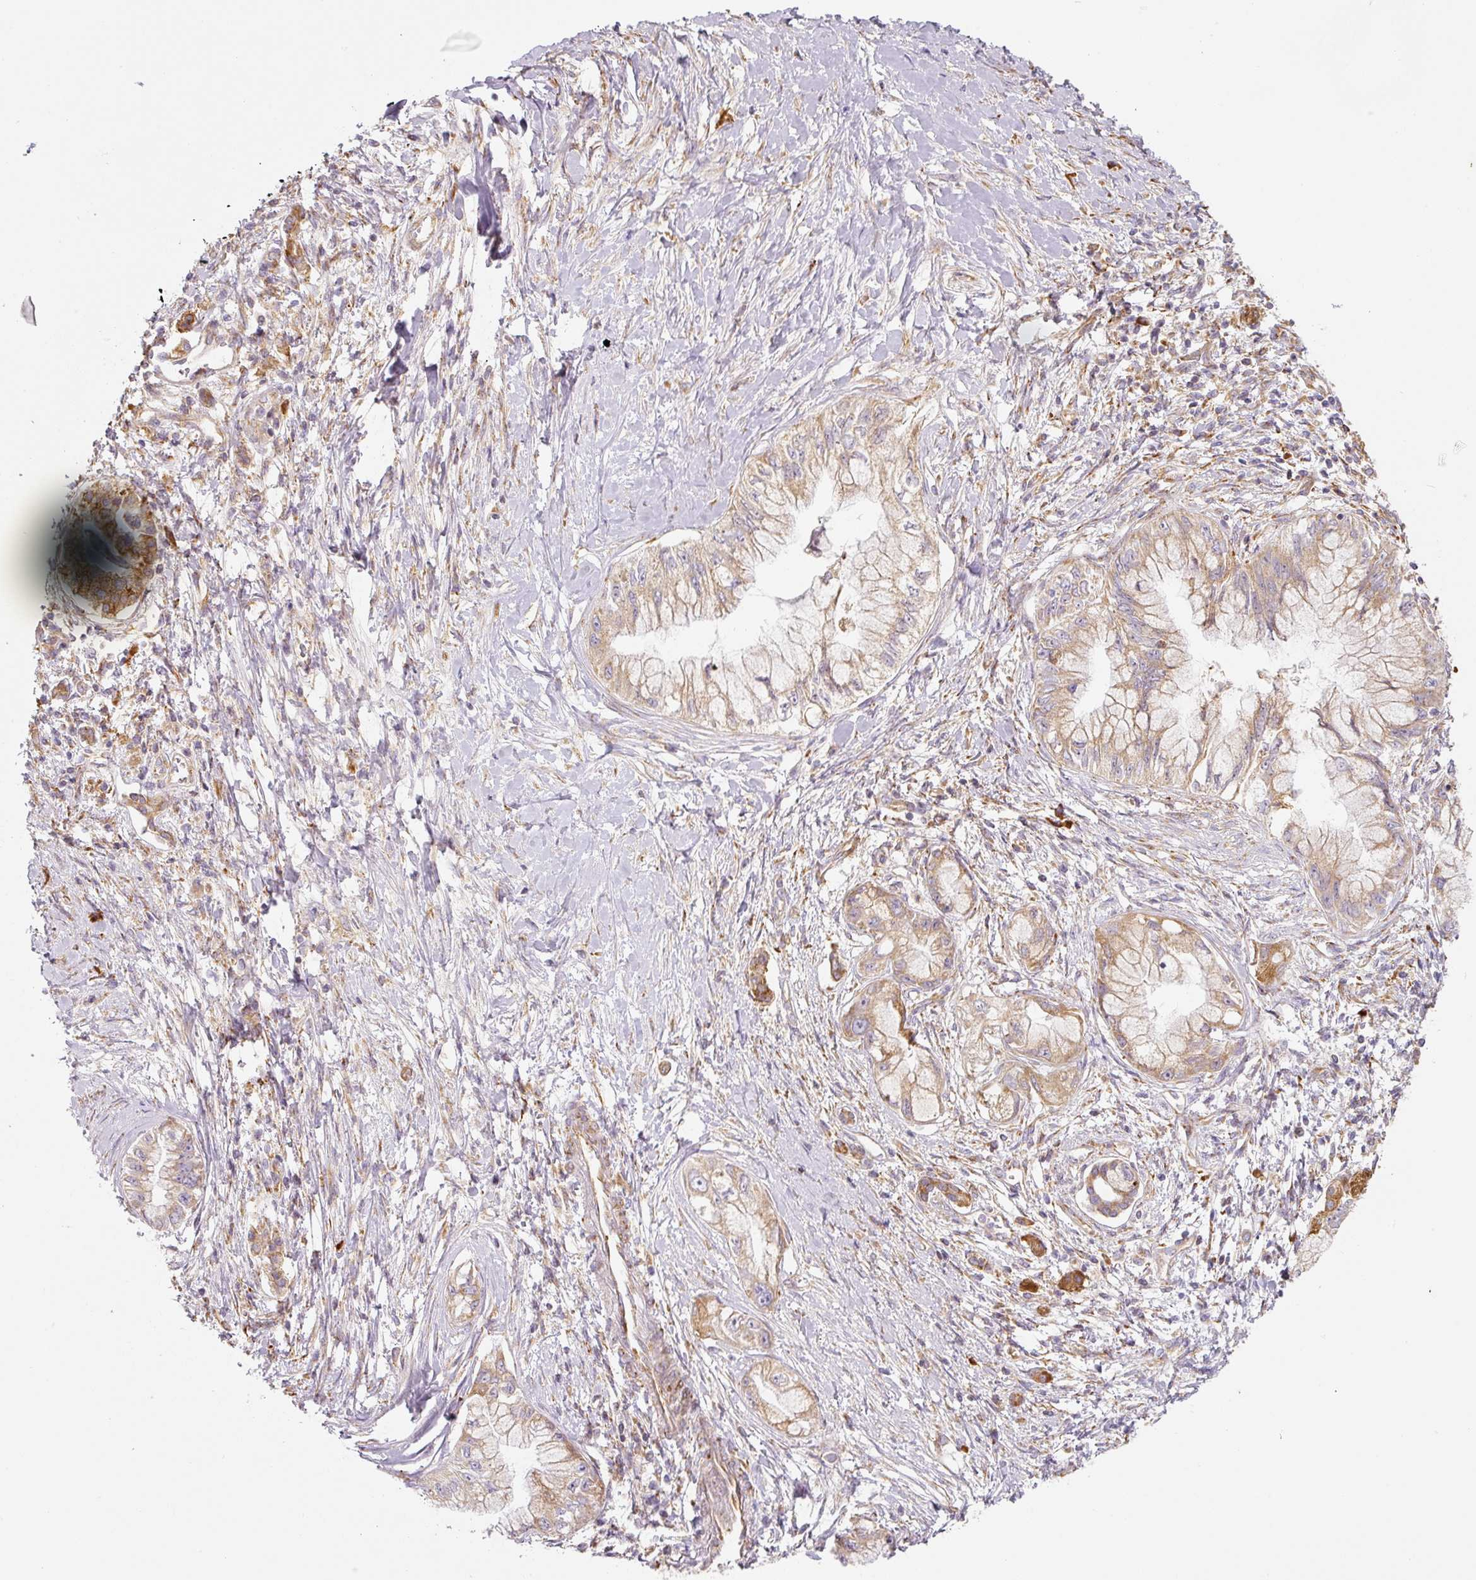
{"staining": {"intensity": "moderate", "quantity": ">75%", "location": "cytoplasmic/membranous"}, "tissue": "pancreatic cancer", "cell_type": "Tumor cells", "image_type": "cancer", "snomed": [{"axis": "morphology", "description": "Adenocarcinoma, NOS"}, {"axis": "topography", "description": "Pancreas"}], "caption": "Immunohistochemistry (IHC) of human pancreatic cancer (adenocarcinoma) reveals medium levels of moderate cytoplasmic/membranous staining in approximately >75% of tumor cells.", "gene": "MORN4", "patient": {"sex": "male", "age": 48}}